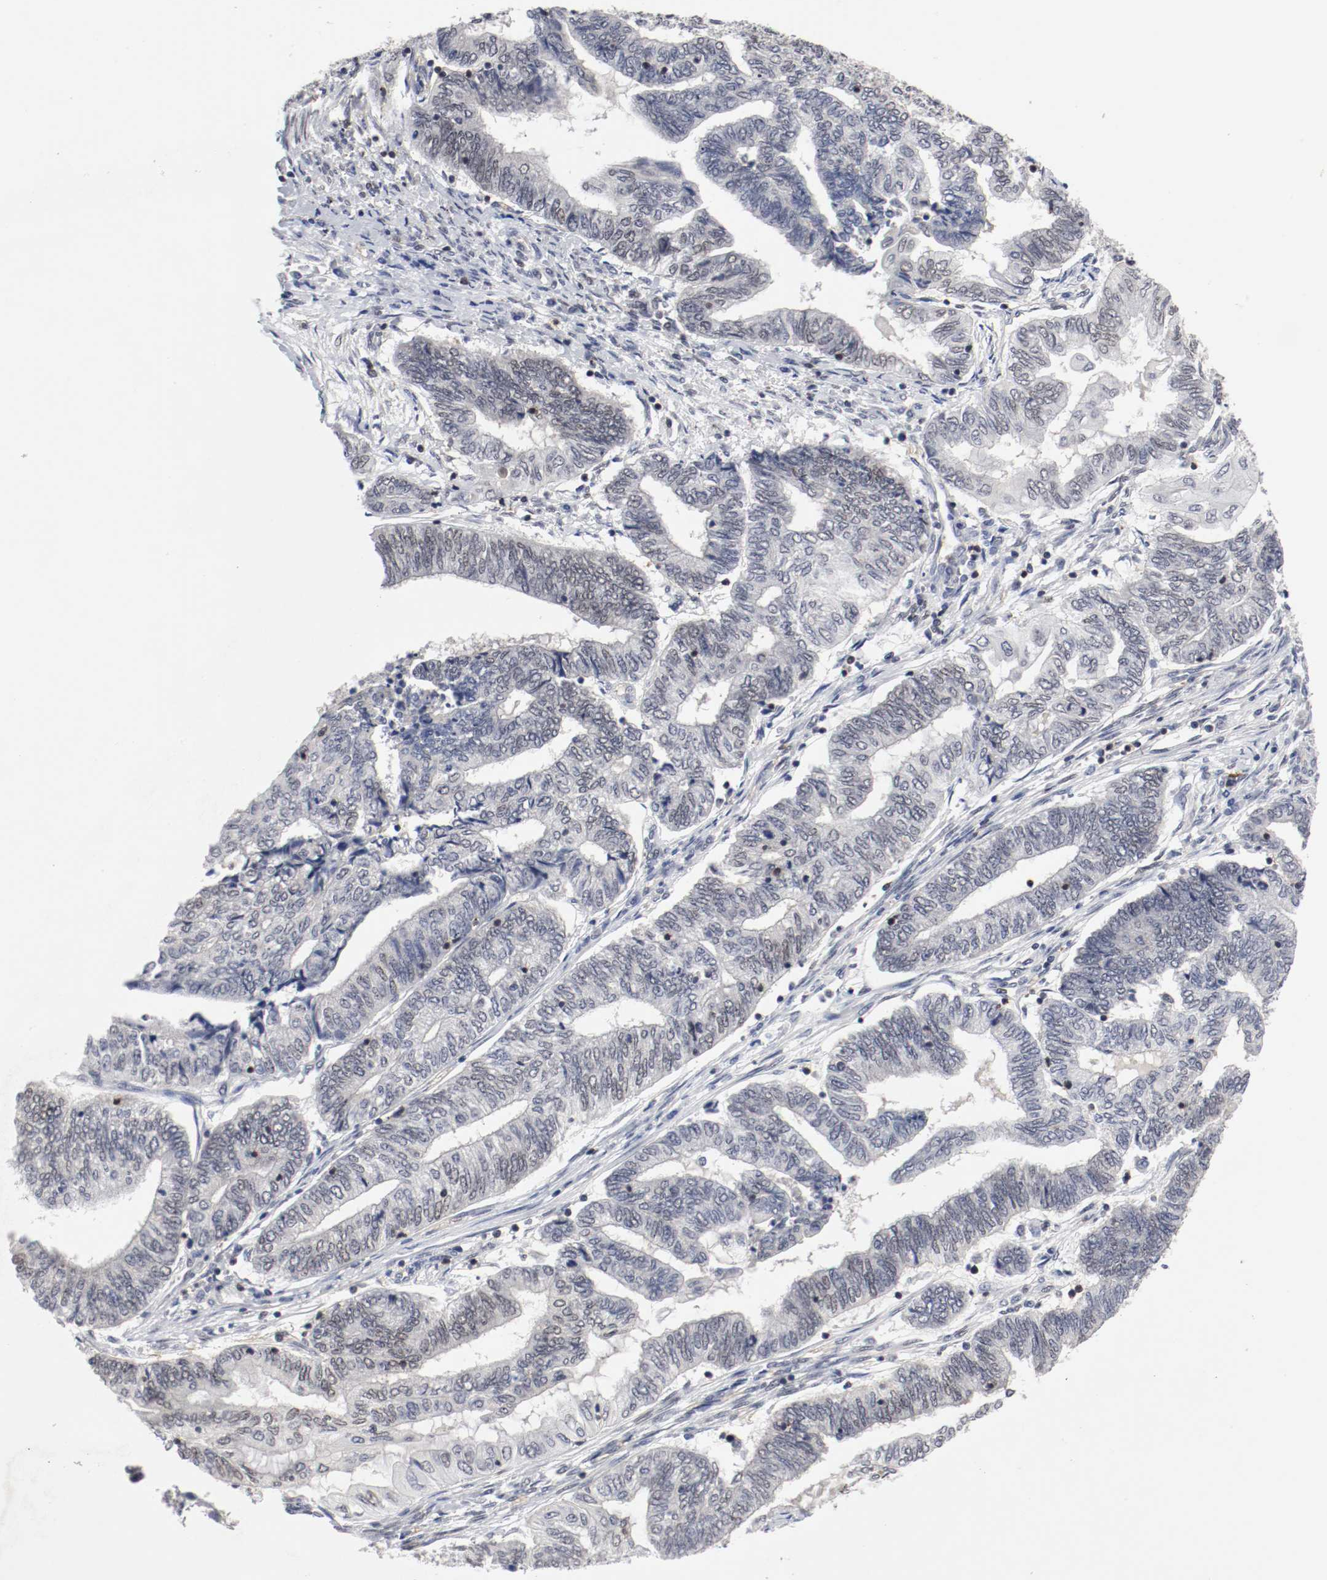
{"staining": {"intensity": "negative", "quantity": "none", "location": "none"}, "tissue": "endometrial cancer", "cell_type": "Tumor cells", "image_type": "cancer", "snomed": [{"axis": "morphology", "description": "Adenocarcinoma, NOS"}, {"axis": "topography", "description": "Uterus"}, {"axis": "topography", "description": "Endometrium"}], "caption": "High power microscopy micrograph of an immunohistochemistry (IHC) photomicrograph of endometrial adenocarcinoma, revealing no significant expression in tumor cells. (DAB (3,3'-diaminobenzidine) IHC visualized using brightfield microscopy, high magnification).", "gene": "JUND", "patient": {"sex": "female", "age": 70}}